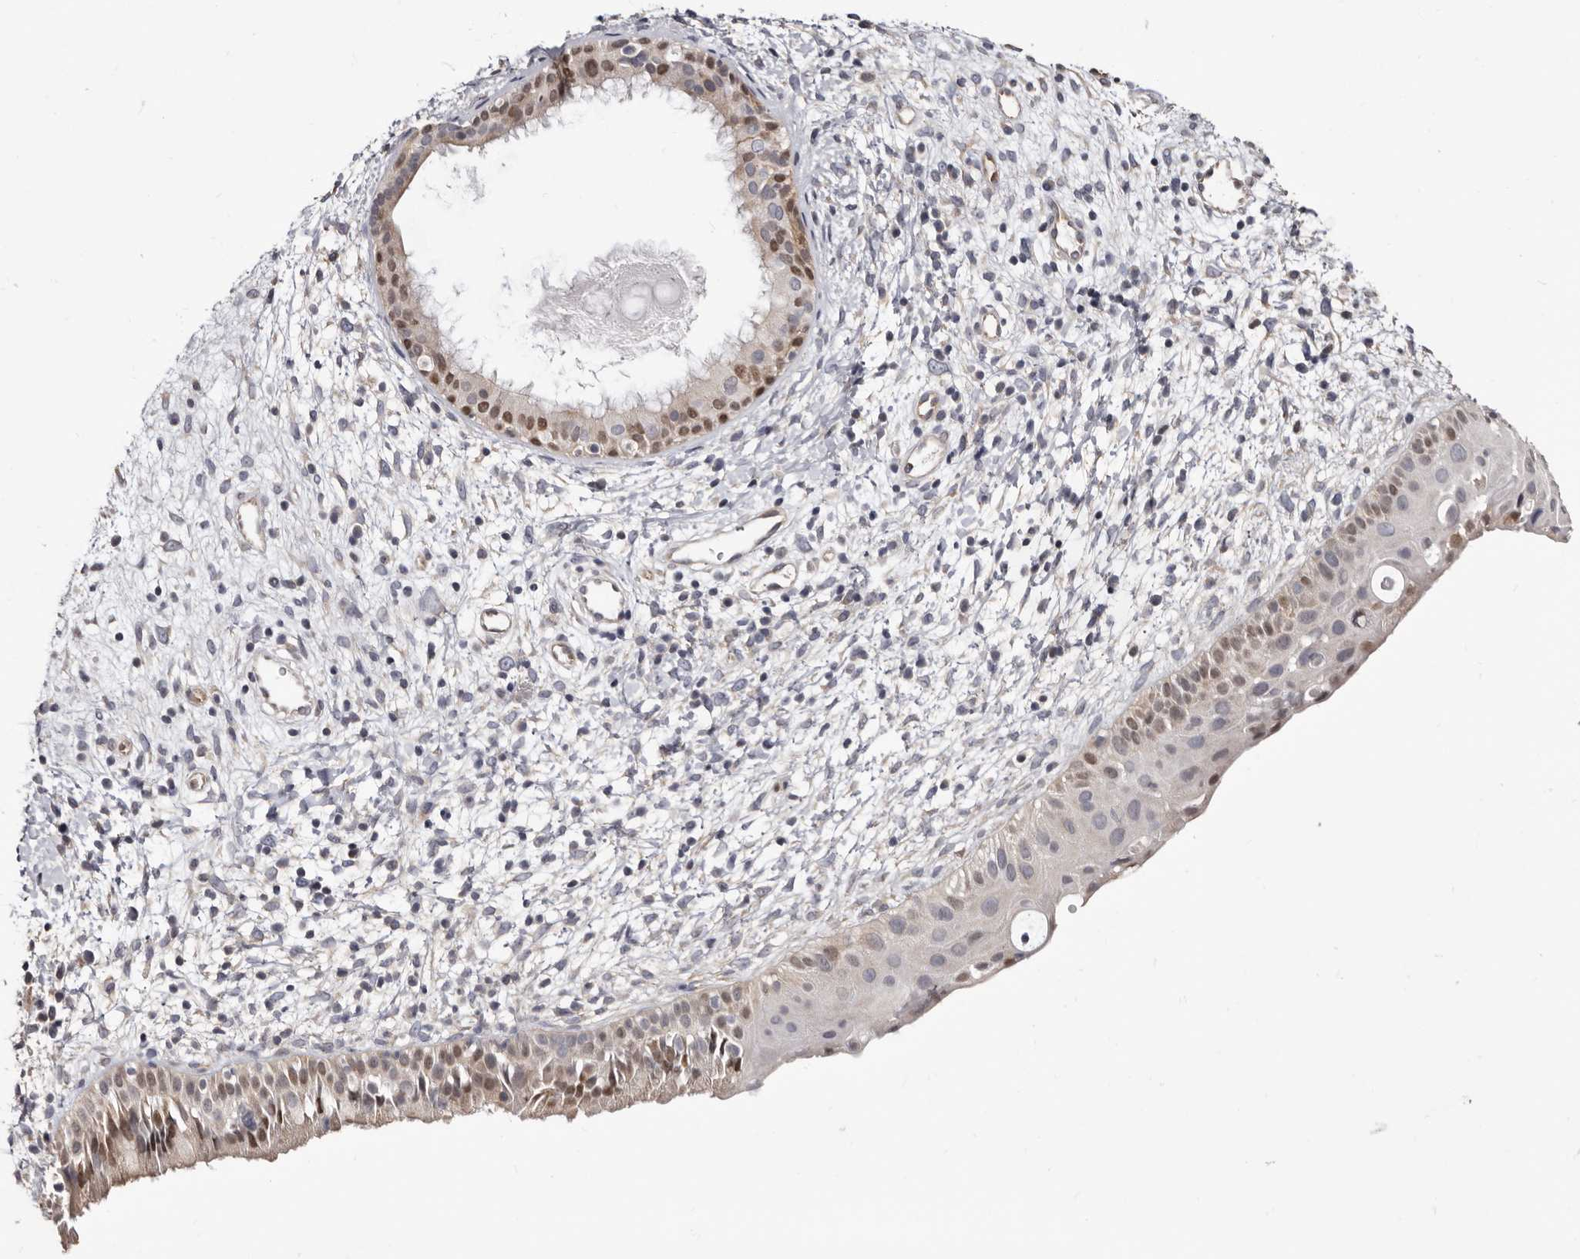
{"staining": {"intensity": "moderate", "quantity": "25%-75%", "location": "cytoplasmic/membranous,nuclear"}, "tissue": "nasopharynx", "cell_type": "Respiratory epithelial cells", "image_type": "normal", "snomed": [{"axis": "morphology", "description": "Normal tissue, NOS"}, {"axis": "topography", "description": "Nasopharynx"}], "caption": "Immunohistochemical staining of unremarkable nasopharynx displays medium levels of moderate cytoplasmic/membranous,nuclear staining in about 25%-75% of respiratory epithelial cells. The staining was performed using DAB to visualize the protein expression in brown, while the nuclei were stained in blue with hematoxylin (Magnification: 20x).", "gene": "KHDRBS2", "patient": {"sex": "male", "age": 22}}